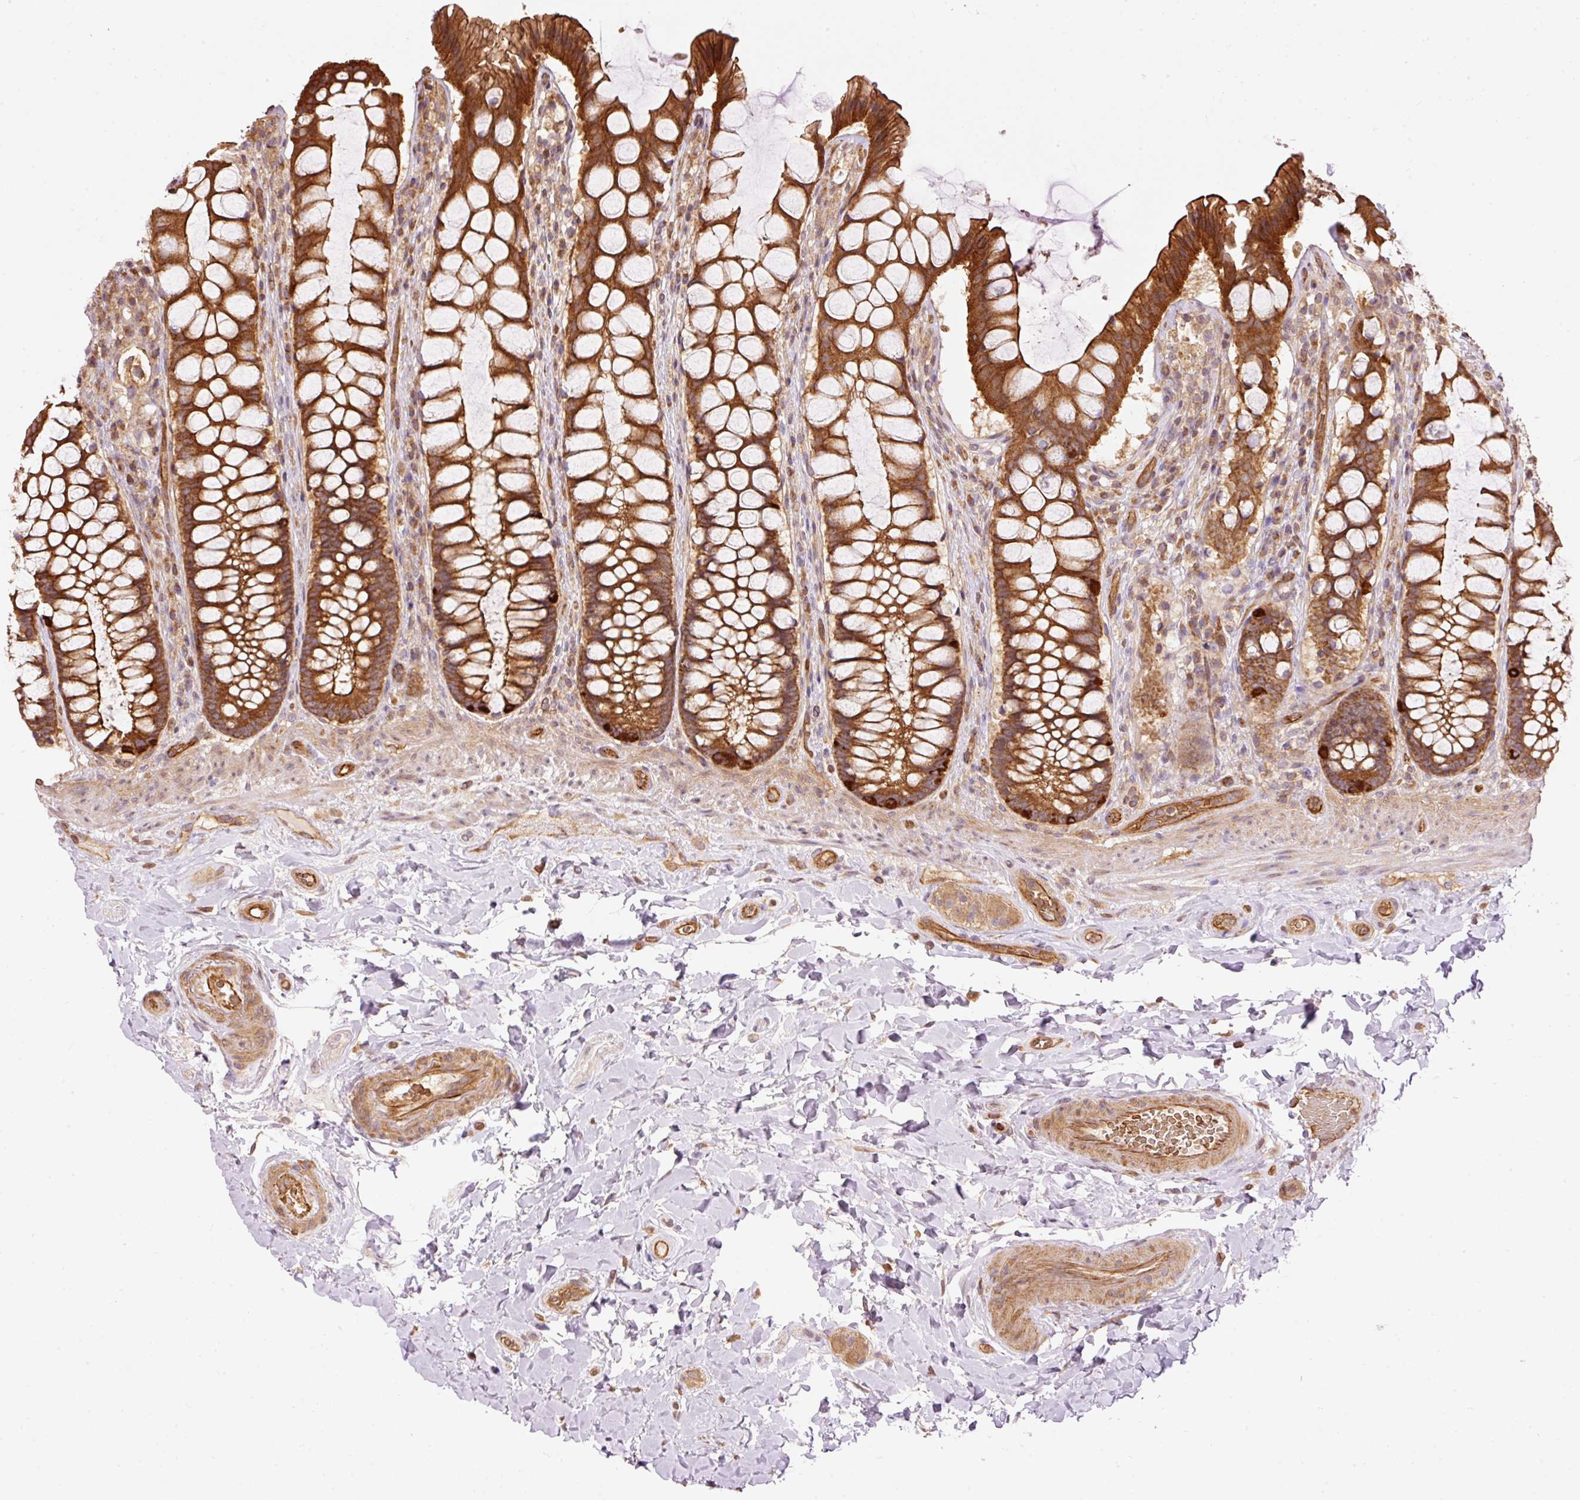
{"staining": {"intensity": "strong", "quantity": ">75%", "location": "cytoplasmic/membranous"}, "tissue": "rectum", "cell_type": "Glandular cells", "image_type": "normal", "snomed": [{"axis": "morphology", "description": "Normal tissue, NOS"}, {"axis": "topography", "description": "Rectum"}], "caption": "About >75% of glandular cells in benign human rectum reveal strong cytoplasmic/membranous protein positivity as visualized by brown immunohistochemical staining.", "gene": "ADCY4", "patient": {"sex": "female", "age": 58}}